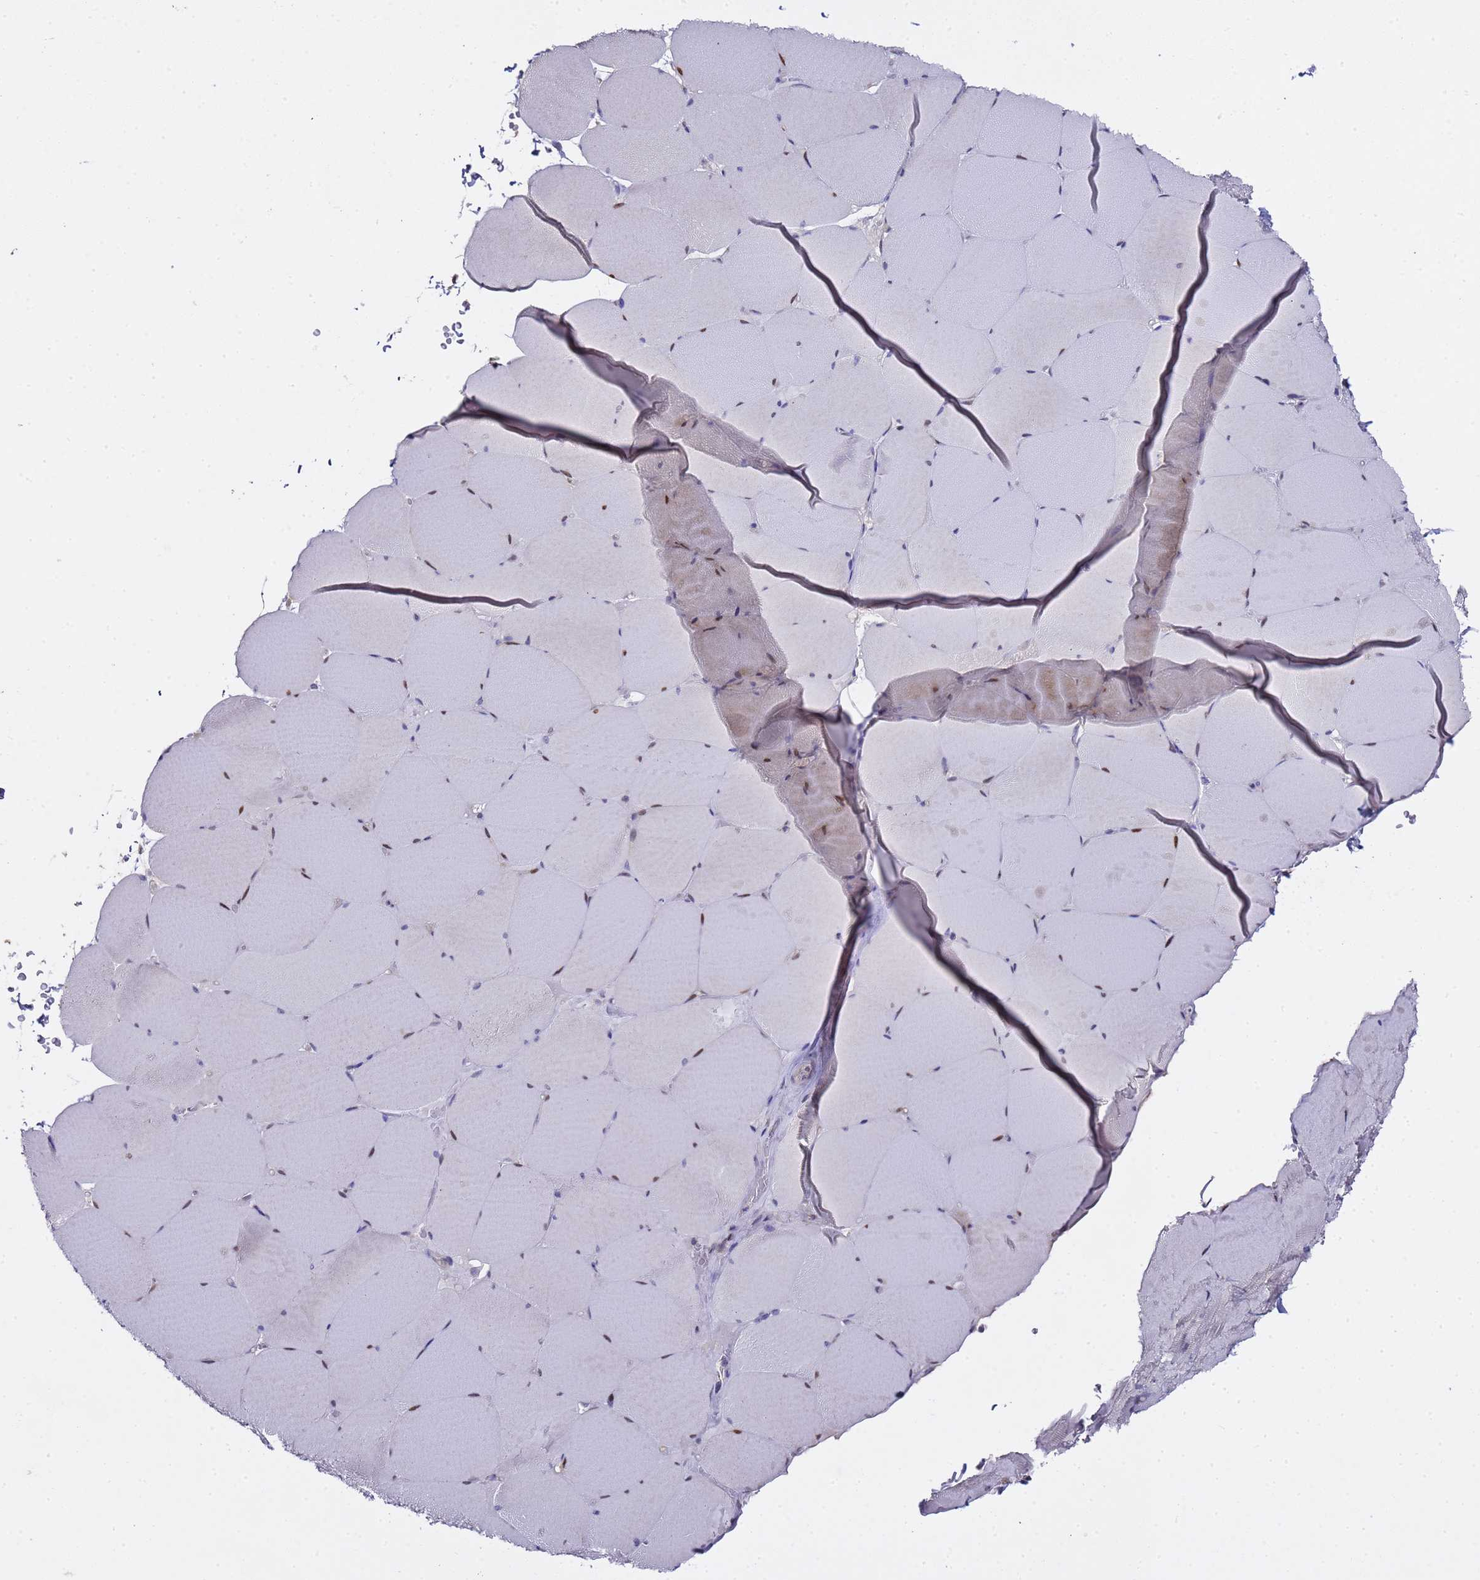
{"staining": {"intensity": "moderate", "quantity": "<25%", "location": "cytoplasmic/membranous"}, "tissue": "skeletal muscle", "cell_type": "Myocytes", "image_type": "normal", "snomed": [{"axis": "morphology", "description": "Normal tissue, NOS"}, {"axis": "topography", "description": "Skeletal muscle"}, {"axis": "topography", "description": "Head-Neck"}], "caption": "An image of human skeletal muscle stained for a protein exhibits moderate cytoplasmic/membranous brown staining in myocytes.", "gene": "ALG3", "patient": {"sex": "male", "age": 66}}